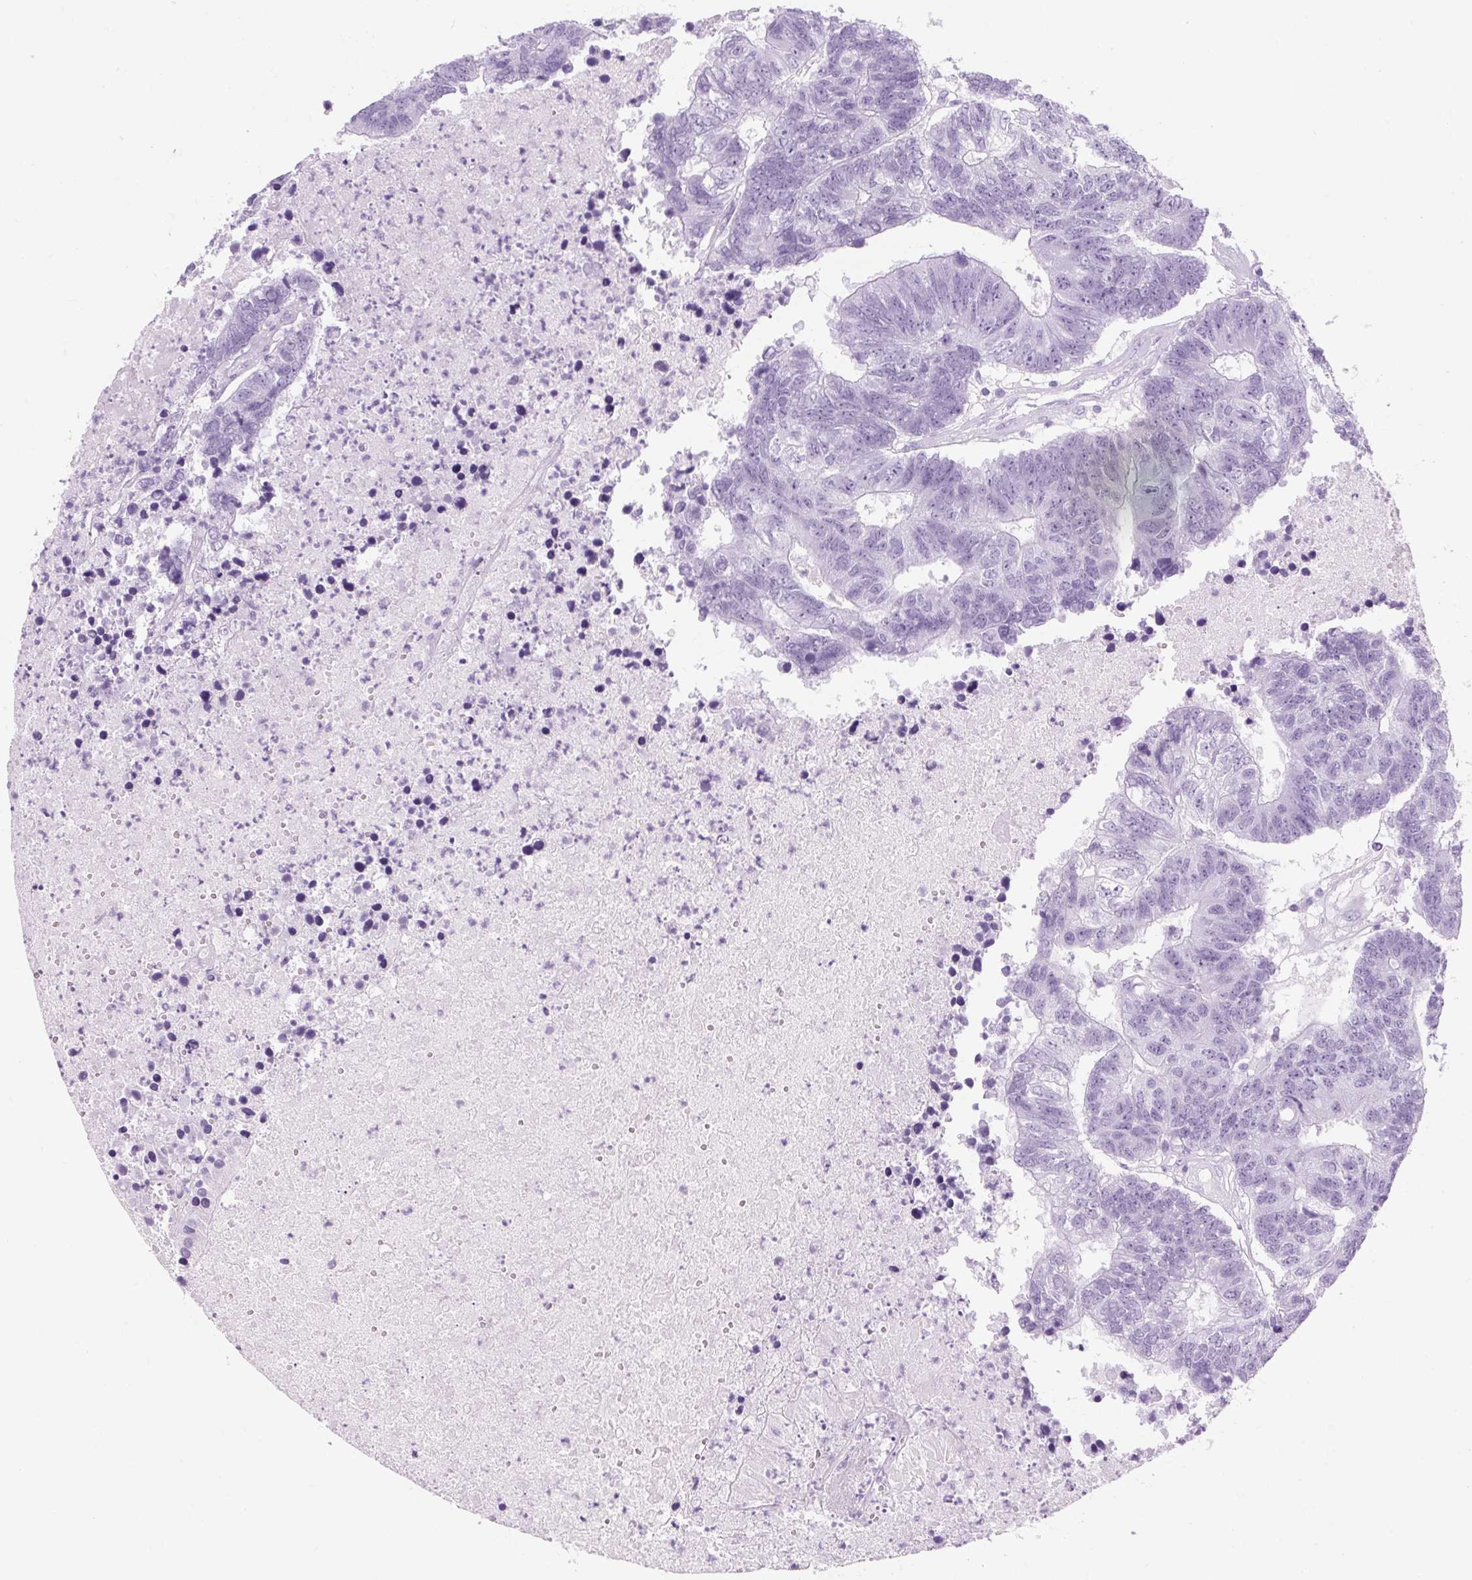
{"staining": {"intensity": "negative", "quantity": "none", "location": "none"}, "tissue": "colorectal cancer", "cell_type": "Tumor cells", "image_type": "cancer", "snomed": [{"axis": "morphology", "description": "Adenocarcinoma, NOS"}, {"axis": "topography", "description": "Colon"}], "caption": "Adenocarcinoma (colorectal) was stained to show a protein in brown. There is no significant expression in tumor cells.", "gene": "TIGD2", "patient": {"sex": "female", "age": 48}}